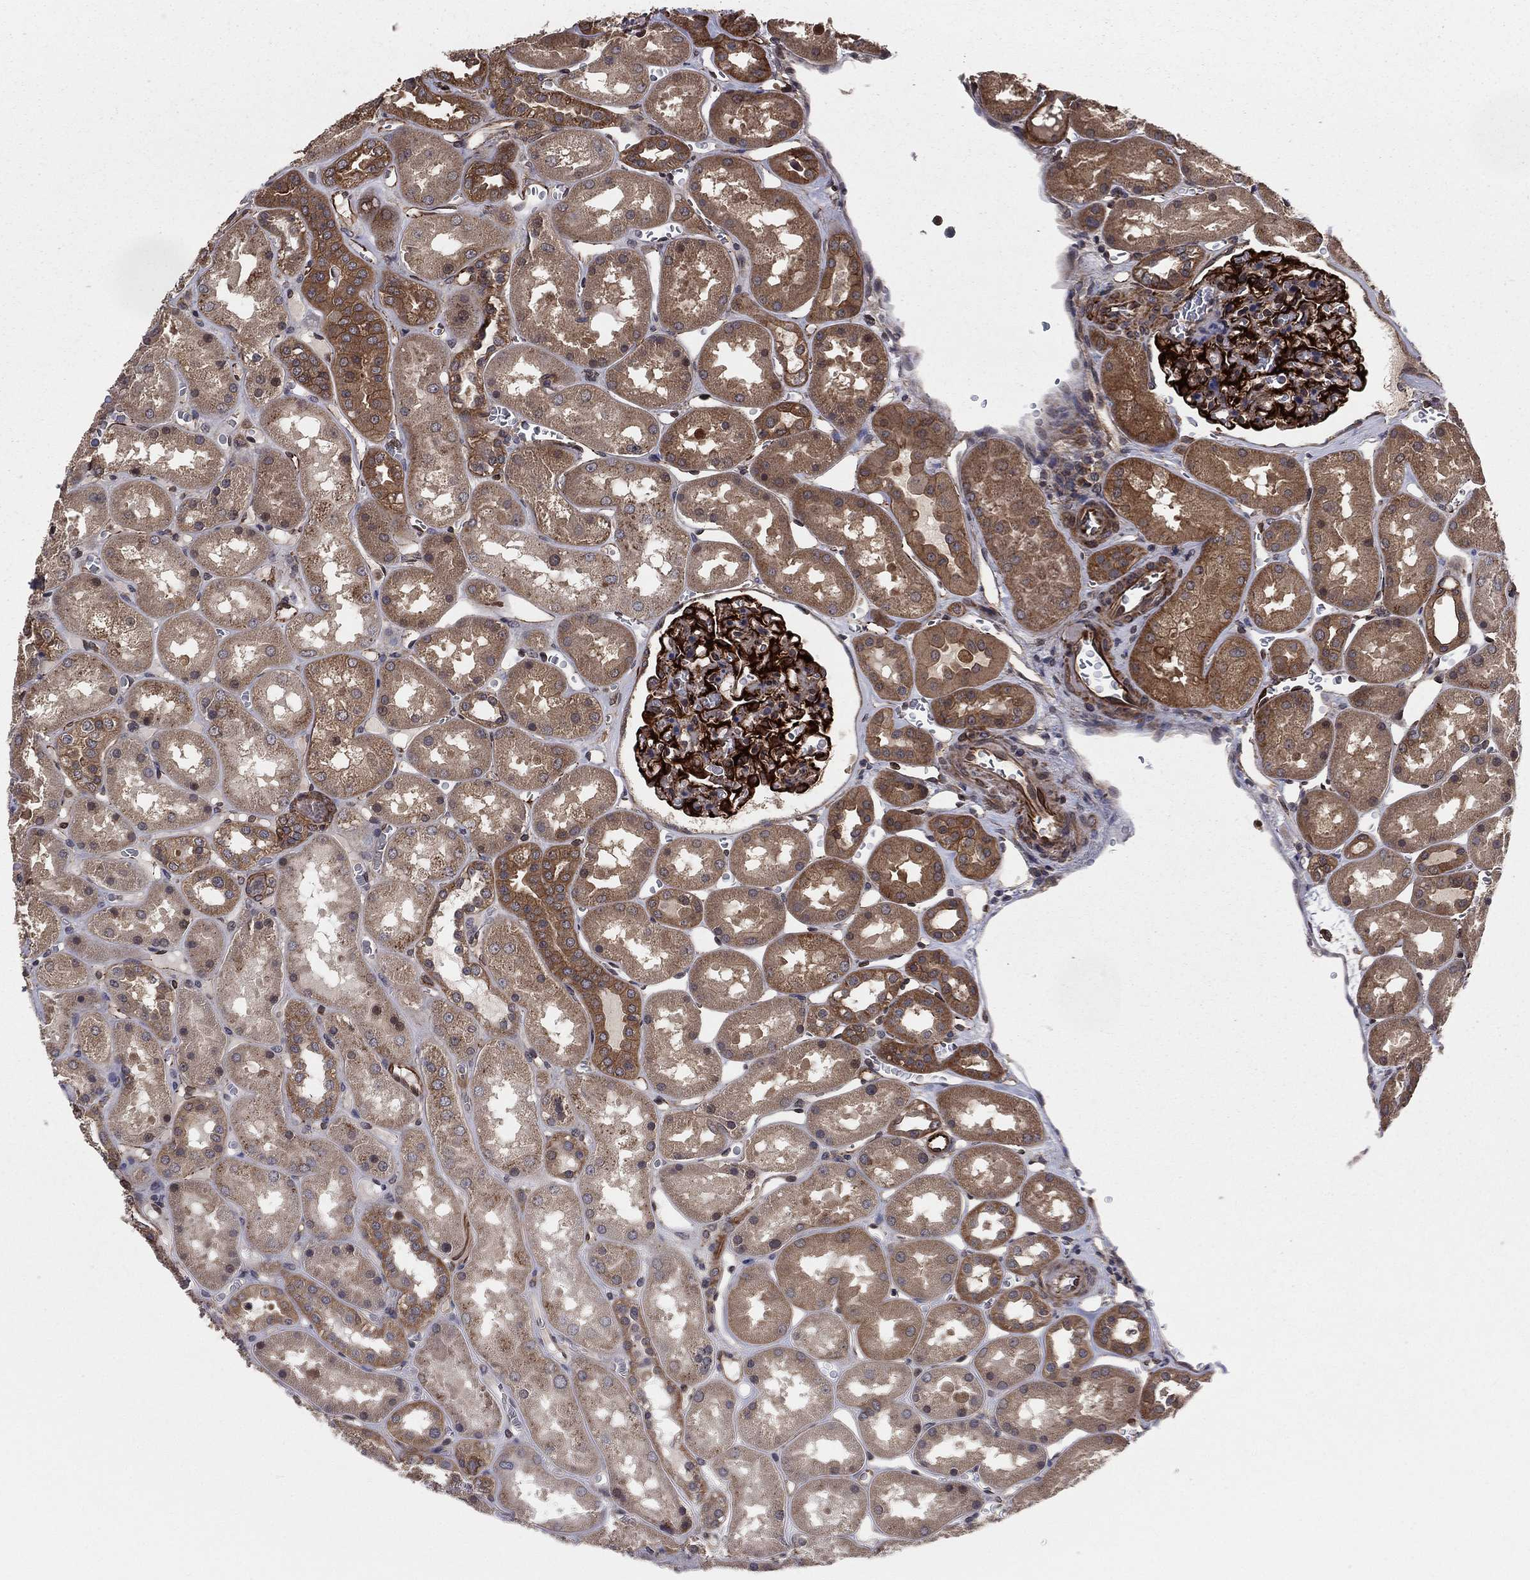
{"staining": {"intensity": "strong", "quantity": "25%-75%", "location": "cytoplasmic/membranous"}, "tissue": "kidney", "cell_type": "Cells in glomeruli", "image_type": "normal", "snomed": [{"axis": "morphology", "description": "Normal tissue, NOS"}, {"axis": "topography", "description": "Kidney"}], "caption": "A micrograph of kidney stained for a protein reveals strong cytoplasmic/membranous brown staining in cells in glomeruli. (DAB IHC with brightfield microscopy, high magnification).", "gene": "CERT1", "patient": {"sex": "male", "age": 73}}